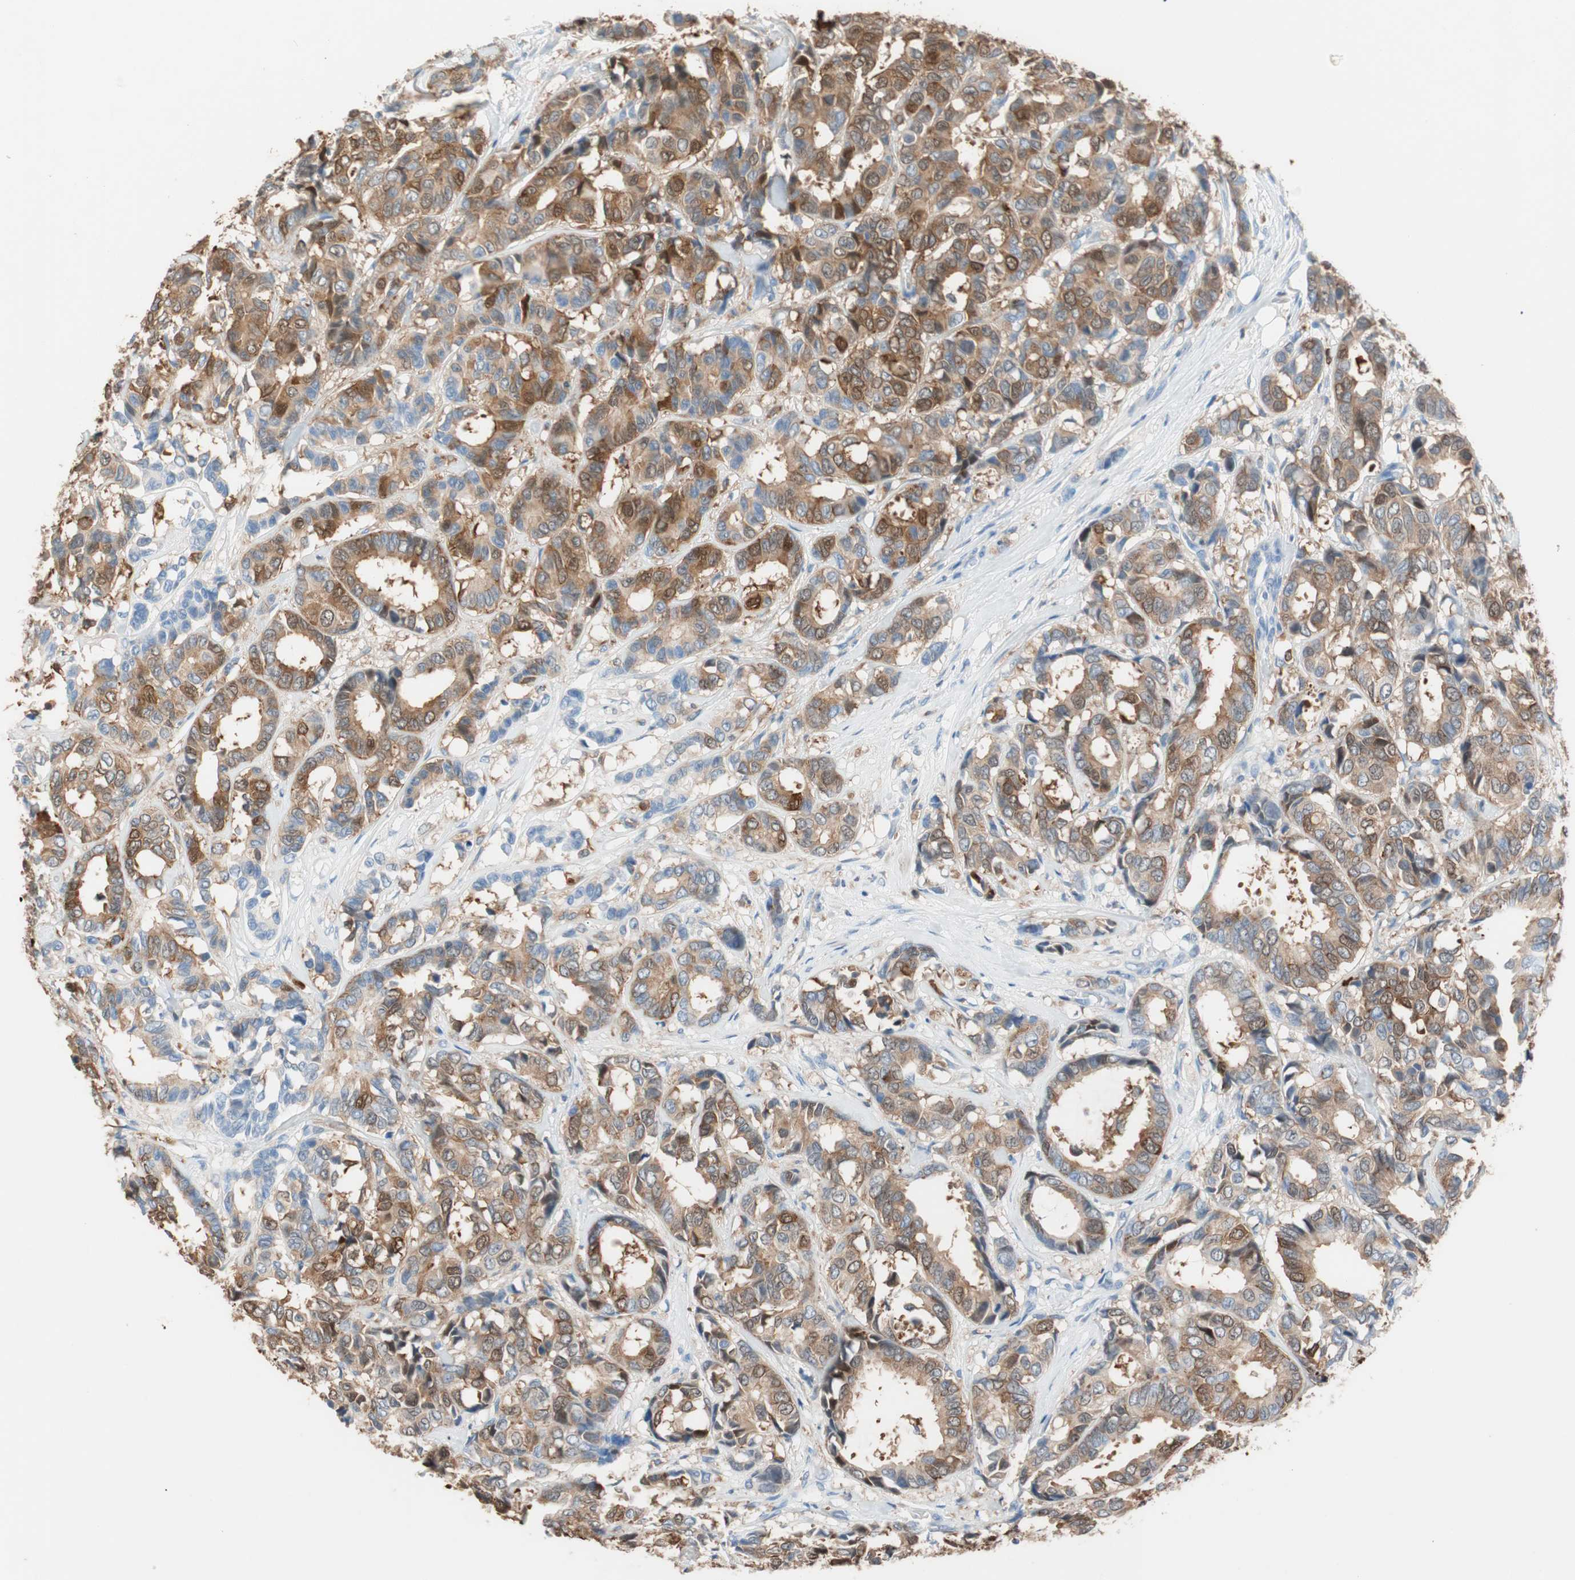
{"staining": {"intensity": "moderate", "quantity": ">75%", "location": "cytoplasmic/membranous"}, "tissue": "breast cancer", "cell_type": "Tumor cells", "image_type": "cancer", "snomed": [{"axis": "morphology", "description": "Duct carcinoma"}, {"axis": "topography", "description": "Breast"}], "caption": "High-magnification brightfield microscopy of breast cancer (invasive ductal carcinoma) stained with DAB (brown) and counterstained with hematoxylin (blue). tumor cells exhibit moderate cytoplasmic/membranous positivity is seen in about>75% of cells. (Stains: DAB (3,3'-diaminobenzidine) in brown, nuclei in blue, Microscopy: brightfield microscopy at high magnification).", "gene": "GLUL", "patient": {"sex": "female", "age": 87}}